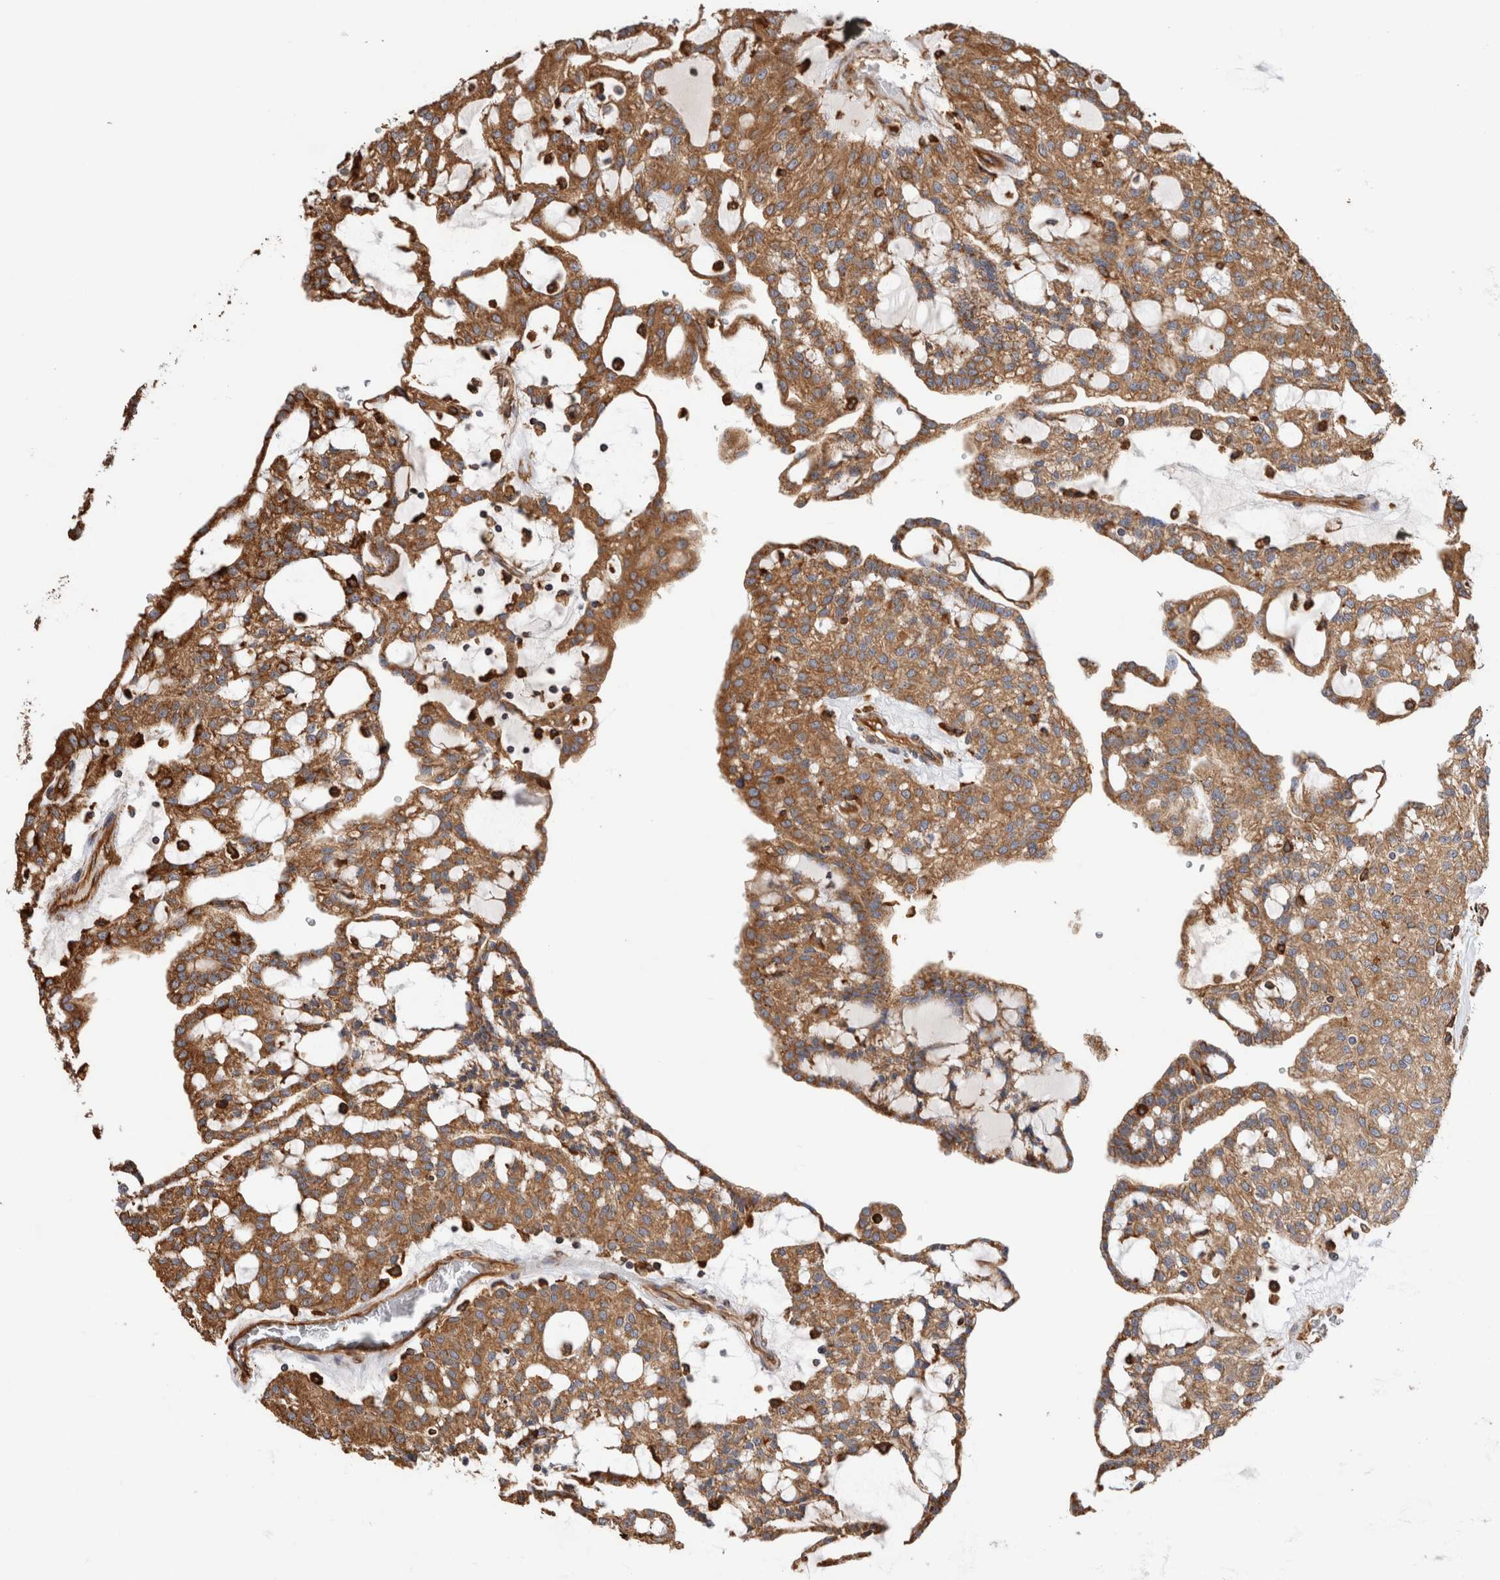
{"staining": {"intensity": "moderate", "quantity": ">75%", "location": "cytoplasmic/membranous"}, "tissue": "renal cancer", "cell_type": "Tumor cells", "image_type": "cancer", "snomed": [{"axis": "morphology", "description": "Adenocarcinoma, NOS"}, {"axis": "topography", "description": "Kidney"}], "caption": "Moderate cytoplasmic/membranous expression for a protein is appreciated in approximately >75% of tumor cells of renal cancer (adenocarcinoma) using immunohistochemistry (IHC).", "gene": "ZNF397", "patient": {"sex": "male", "age": 63}}